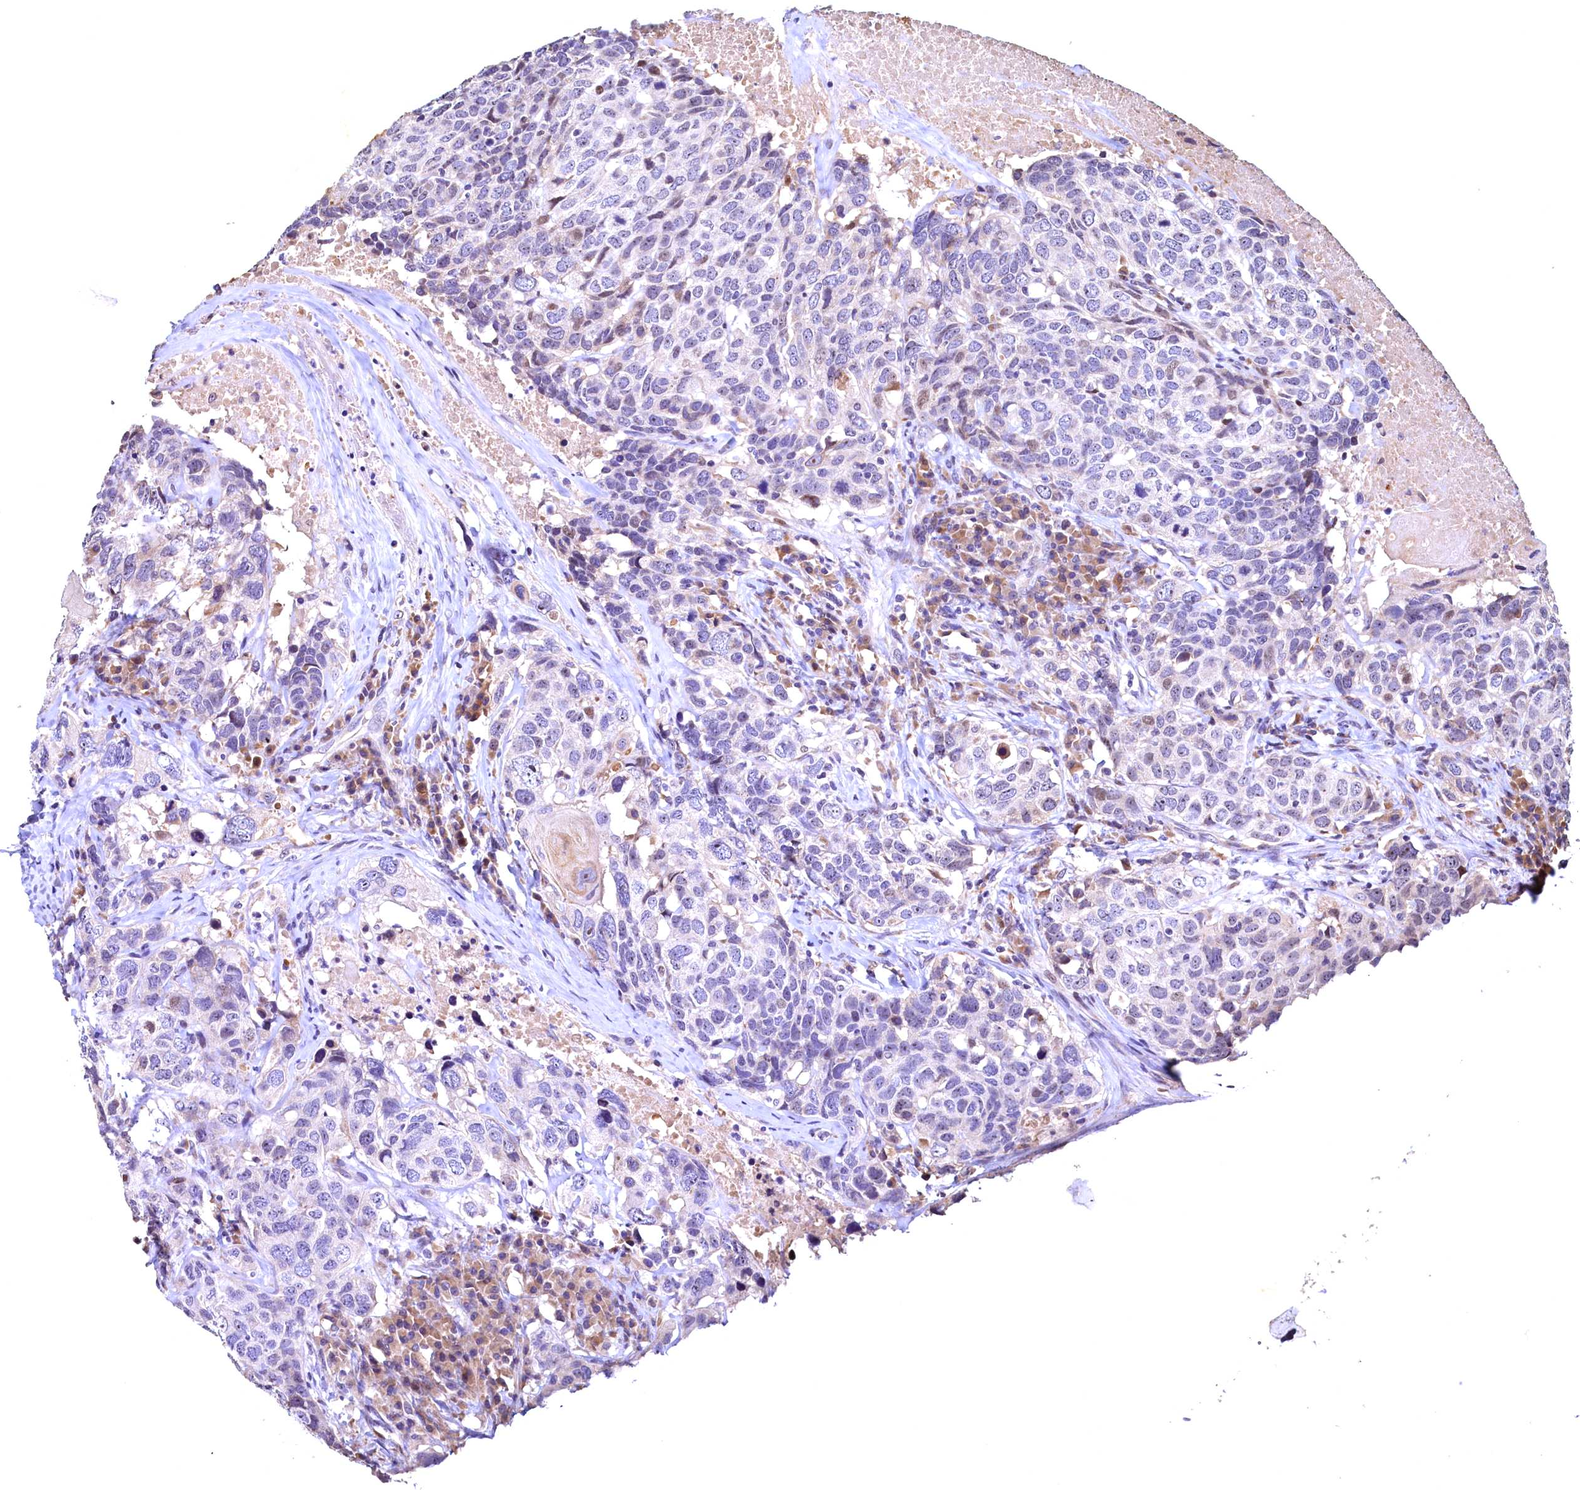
{"staining": {"intensity": "negative", "quantity": "none", "location": "none"}, "tissue": "head and neck cancer", "cell_type": "Tumor cells", "image_type": "cancer", "snomed": [{"axis": "morphology", "description": "Squamous cell carcinoma, NOS"}, {"axis": "topography", "description": "Head-Neck"}], "caption": "This is an immunohistochemistry photomicrograph of squamous cell carcinoma (head and neck). There is no expression in tumor cells.", "gene": "LATS2", "patient": {"sex": "male", "age": 66}}